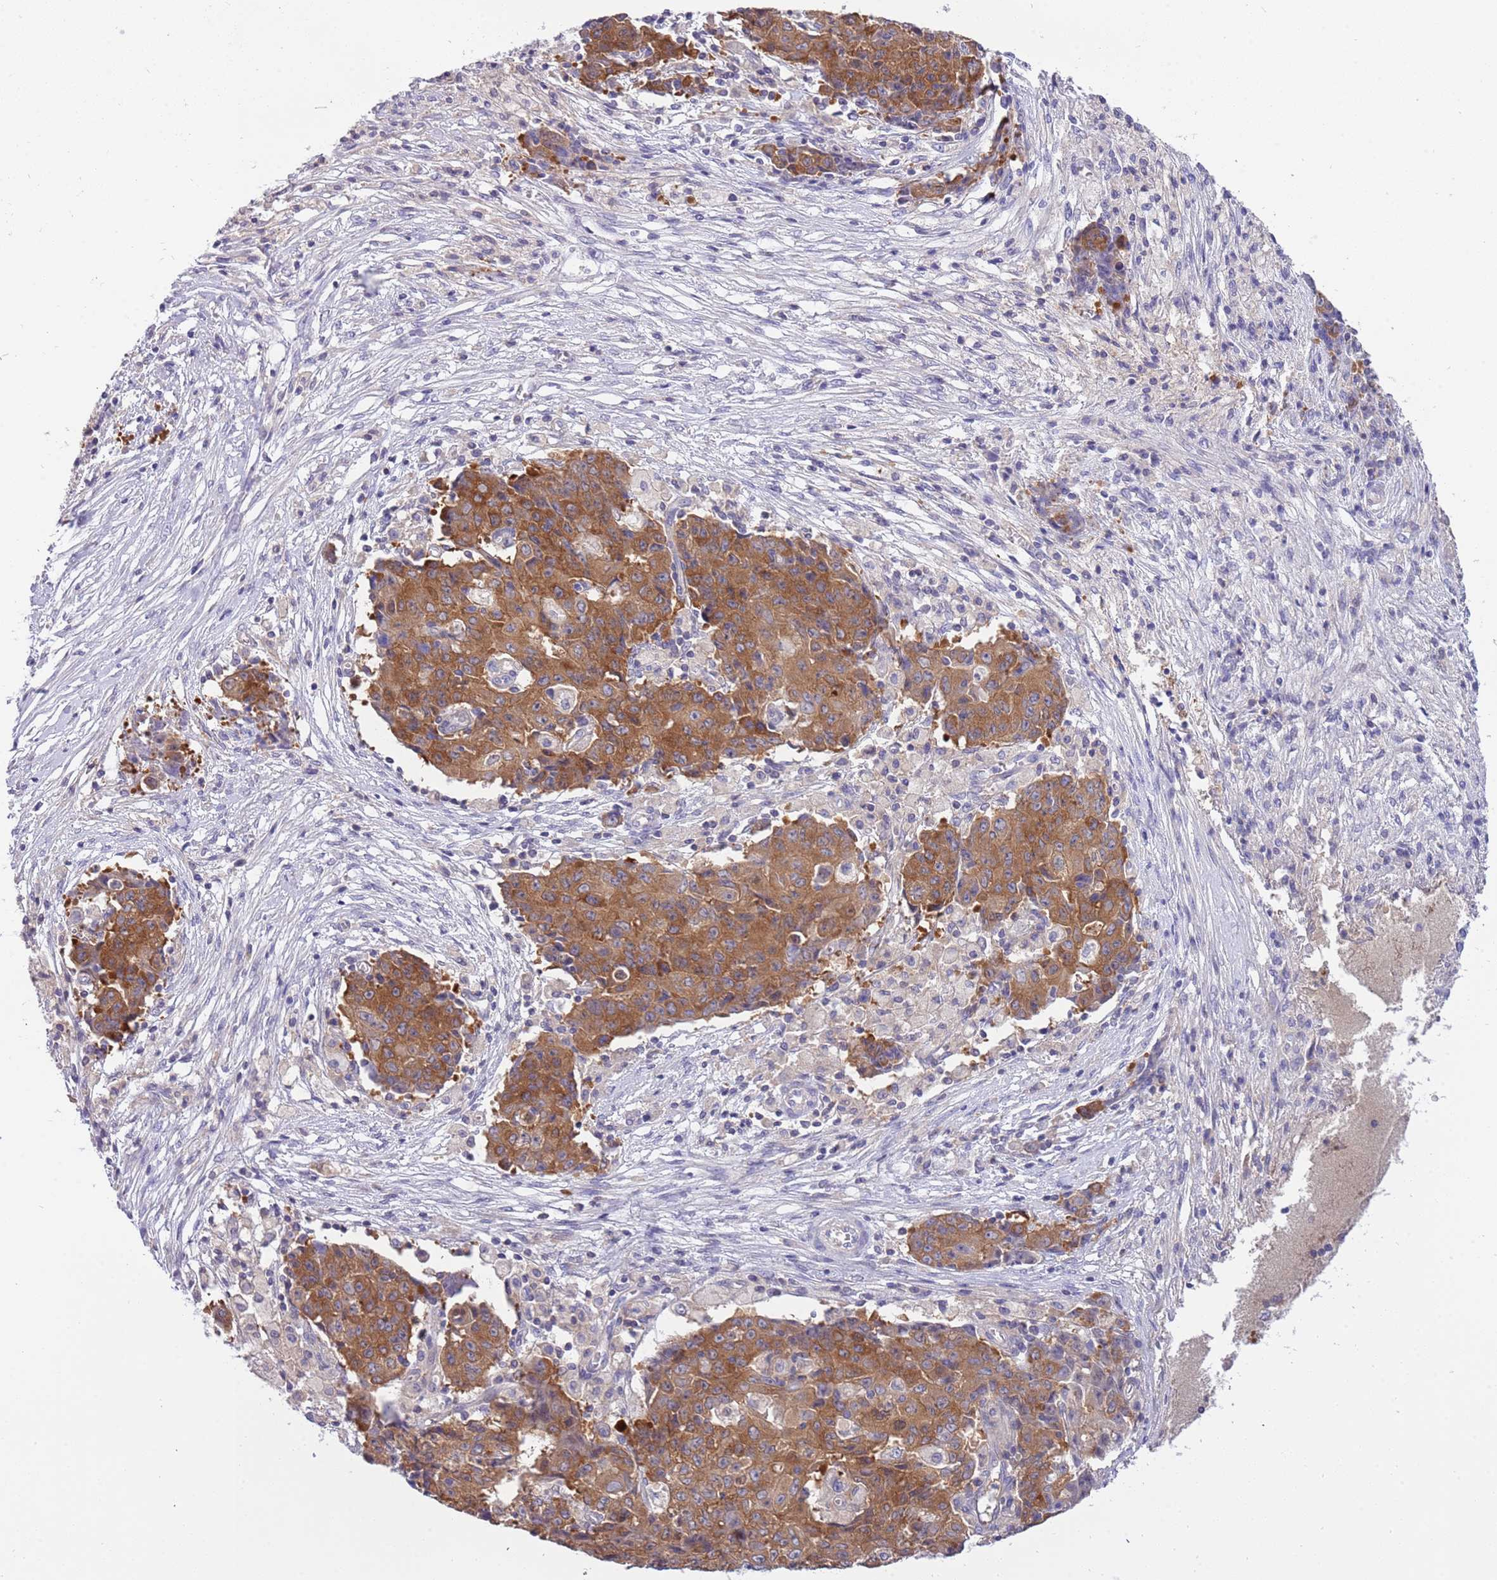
{"staining": {"intensity": "moderate", "quantity": ">75%", "location": "cytoplasmic/membranous"}, "tissue": "ovarian cancer", "cell_type": "Tumor cells", "image_type": "cancer", "snomed": [{"axis": "morphology", "description": "Carcinoma, endometroid"}, {"axis": "topography", "description": "Ovary"}], "caption": "The image exhibits immunohistochemical staining of ovarian cancer. There is moderate cytoplasmic/membranous staining is appreciated in approximately >75% of tumor cells.", "gene": "STIP1", "patient": {"sex": "female", "age": 42}}